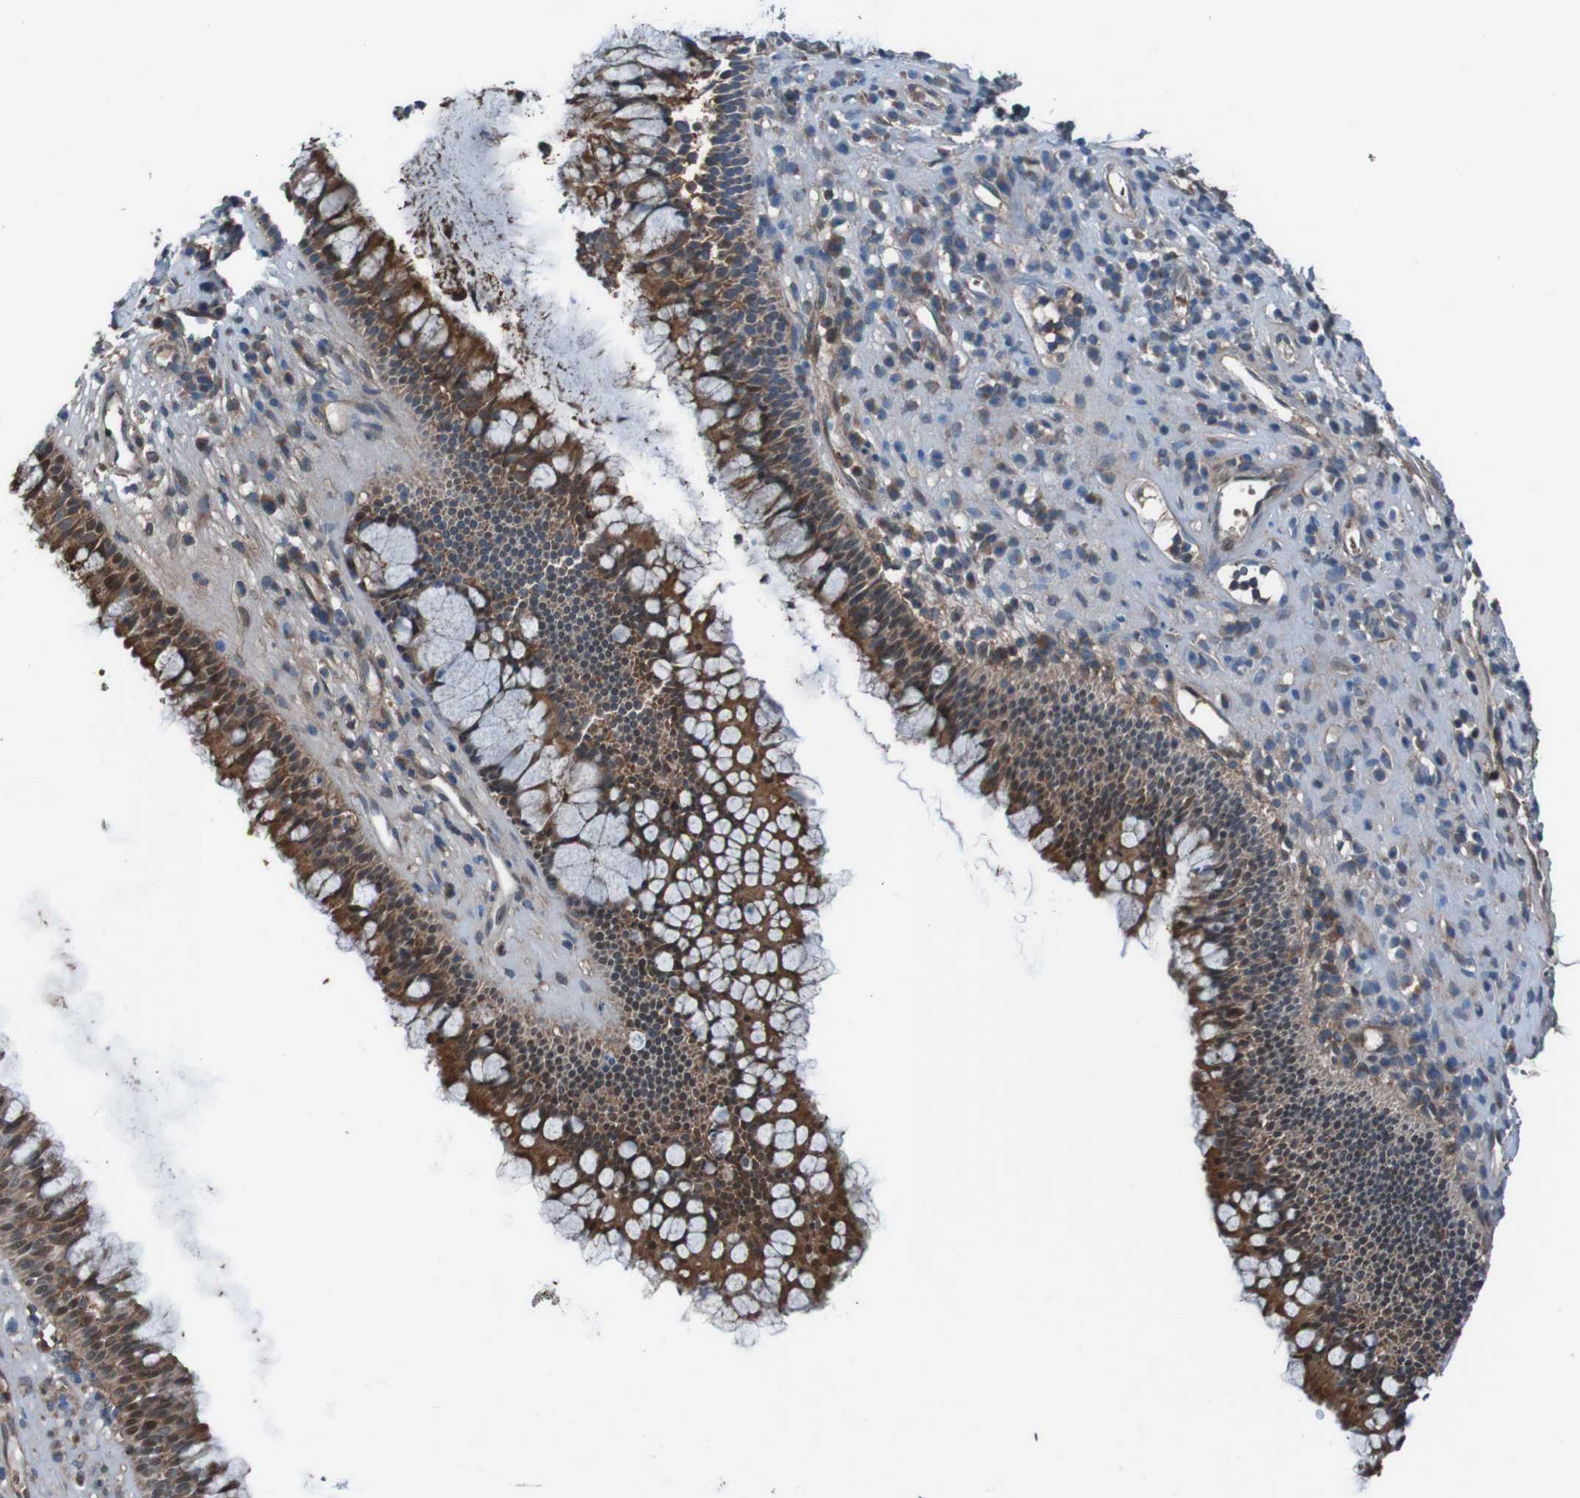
{"staining": {"intensity": "strong", "quantity": ">75%", "location": "cytoplasmic/membranous,nuclear"}, "tissue": "nasopharynx", "cell_type": "Respiratory epithelial cells", "image_type": "normal", "snomed": [{"axis": "morphology", "description": "Normal tissue, NOS"}, {"axis": "topography", "description": "Nasopharynx"}], "caption": "Immunohistochemistry (IHC) histopathology image of benign nasopharynx: human nasopharynx stained using immunohistochemistry displays high levels of strong protein expression localized specifically in the cytoplasmic/membranous,nuclear of respiratory epithelial cells, appearing as a cytoplasmic/membranous,nuclear brown color.", "gene": "PDGFB", "patient": {"sex": "female", "age": 51}}